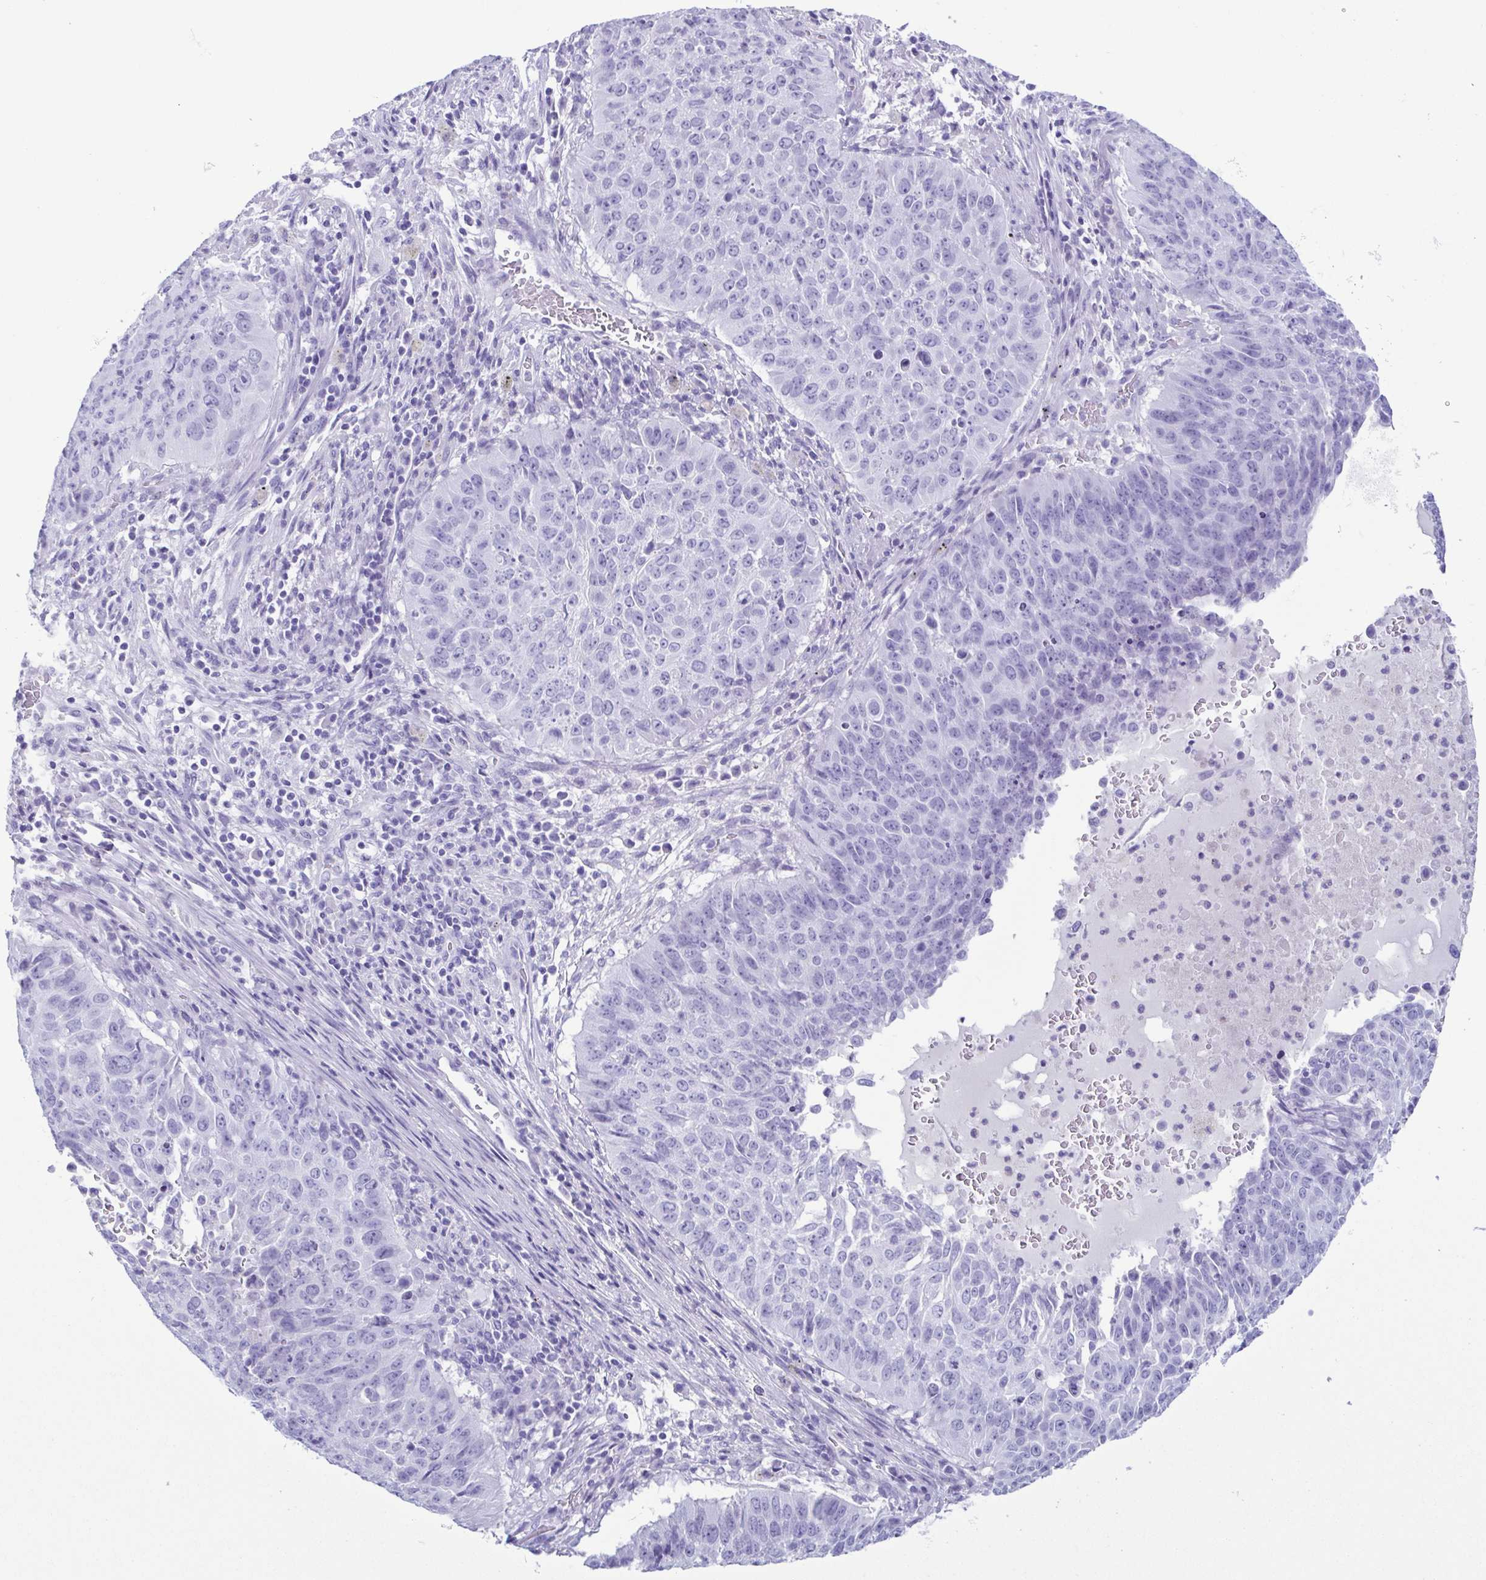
{"staining": {"intensity": "negative", "quantity": "none", "location": "none"}, "tissue": "lung cancer", "cell_type": "Tumor cells", "image_type": "cancer", "snomed": [{"axis": "morphology", "description": "Normal tissue, NOS"}, {"axis": "morphology", "description": "Squamous cell carcinoma, NOS"}, {"axis": "topography", "description": "Bronchus"}, {"axis": "topography", "description": "Lung"}], "caption": "The histopathology image demonstrates no staining of tumor cells in lung cancer (squamous cell carcinoma).", "gene": "LTF", "patient": {"sex": "male", "age": 64}}